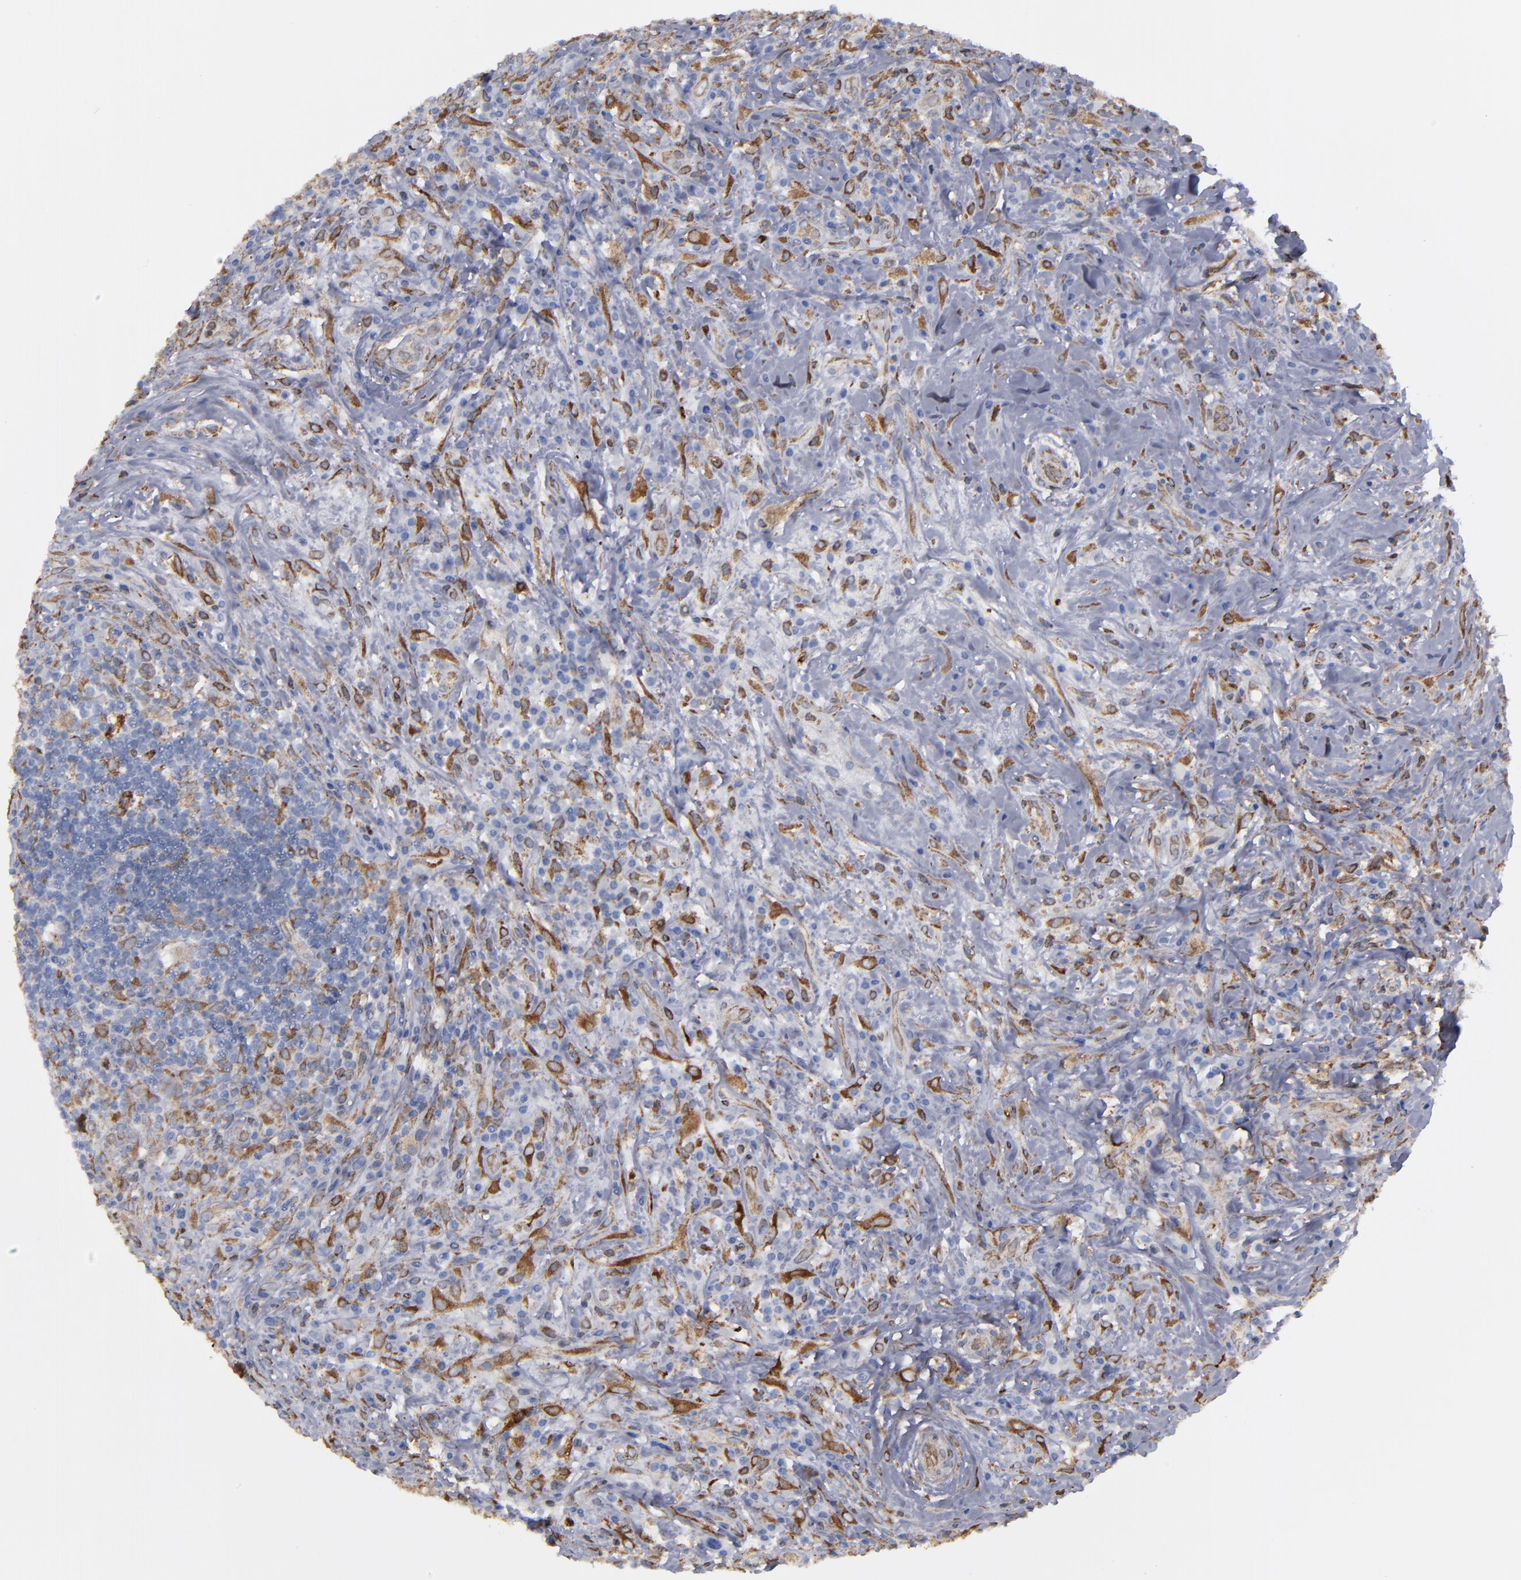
{"staining": {"intensity": "strong", "quantity": "<25%", "location": "cytoplasmic/membranous"}, "tissue": "lymphoma", "cell_type": "Tumor cells", "image_type": "cancer", "snomed": [{"axis": "morphology", "description": "Hodgkin's disease, NOS"}, {"axis": "topography", "description": "Lymph node"}], "caption": "Immunohistochemical staining of Hodgkin's disease reveals medium levels of strong cytoplasmic/membranous positivity in approximately <25% of tumor cells.", "gene": "ERLIN2", "patient": {"sex": "female", "age": 25}}